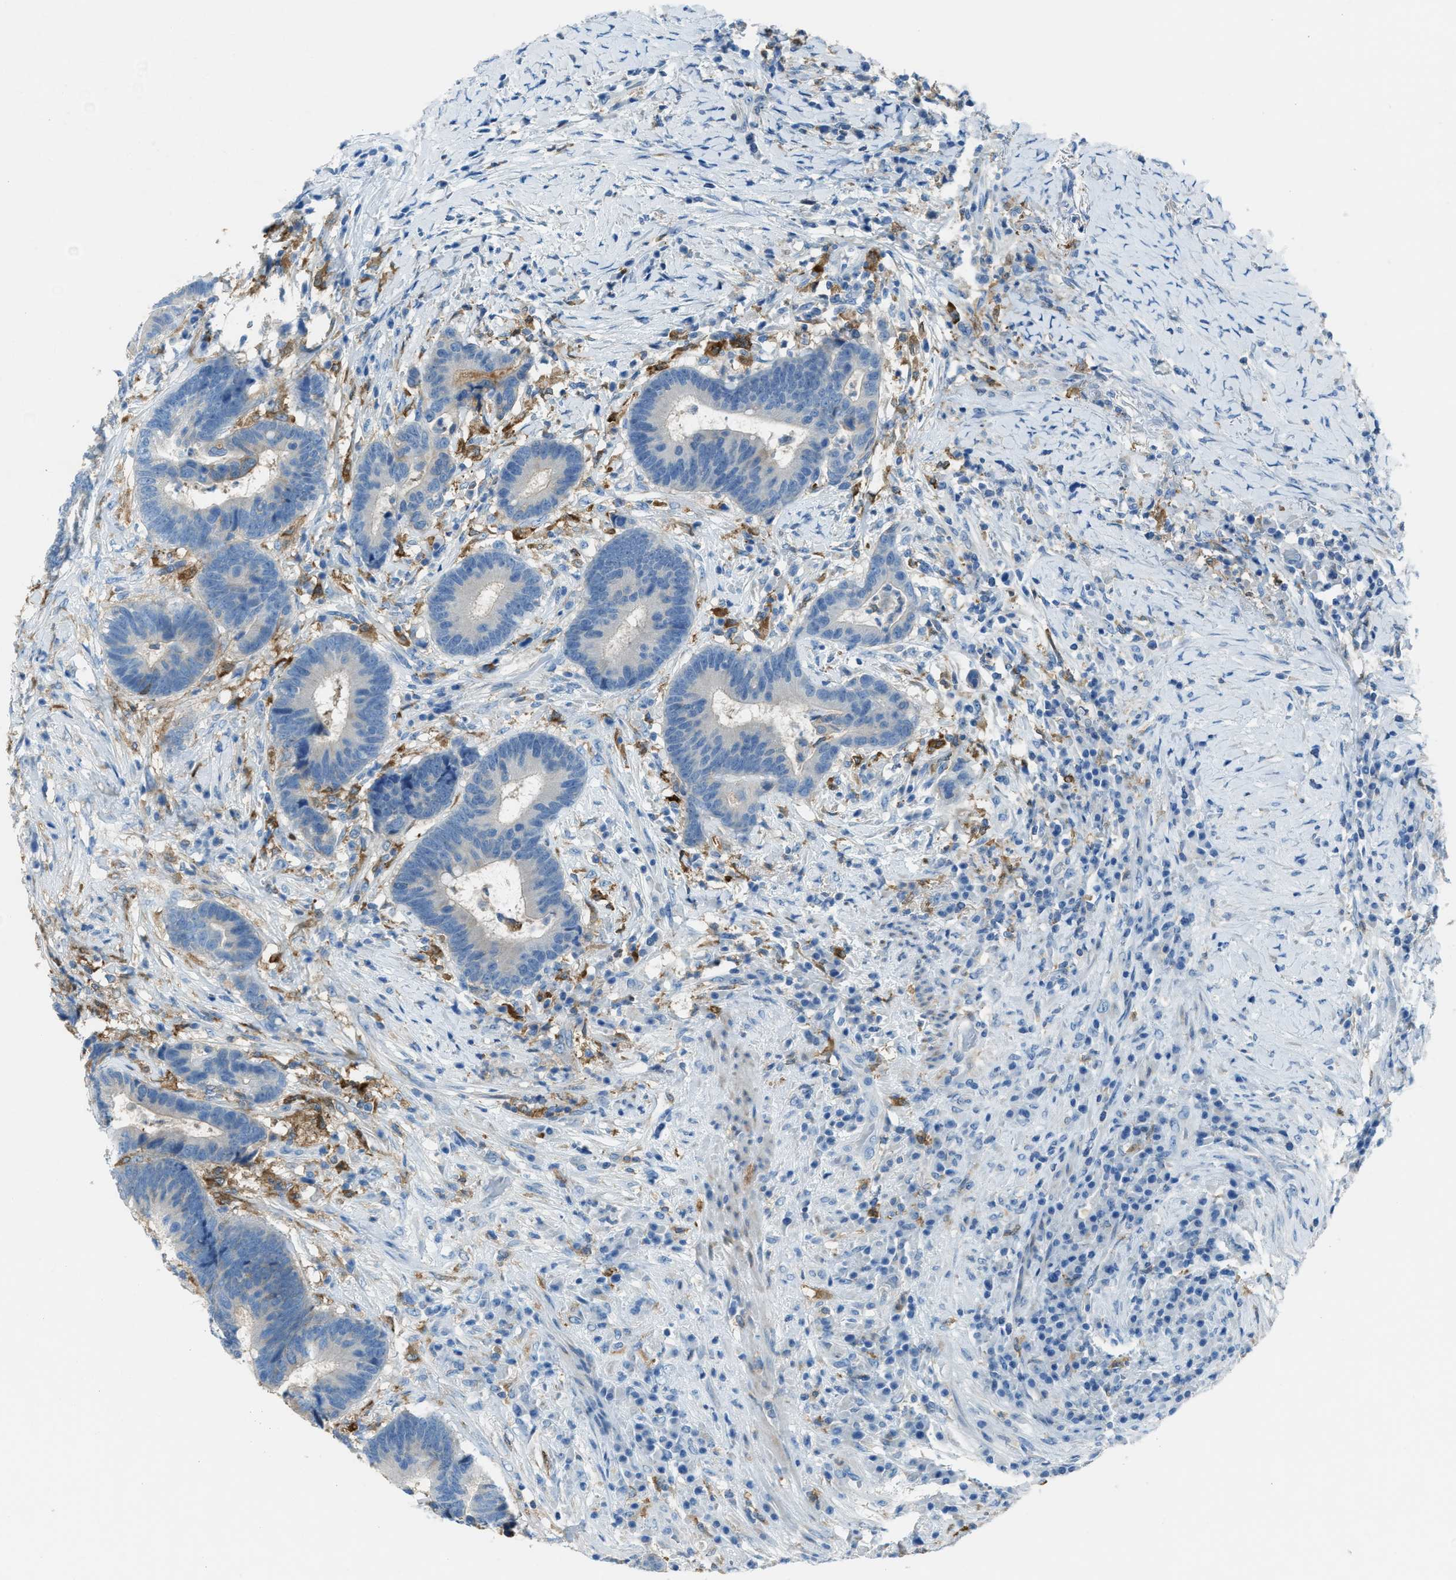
{"staining": {"intensity": "negative", "quantity": "none", "location": "none"}, "tissue": "colorectal cancer", "cell_type": "Tumor cells", "image_type": "cancer", "snomed": [{"axis": "morphology", "description": "Adenocarcinoma, NOS"}, {"axis": "topography", "description": "Rectum"}], "caption": "Tumor cells are negative for protein expression in human adenocarcinoma (colorectal).", "gene": "MATCAP2", "patient": {"sex": "female", "age": 89}}